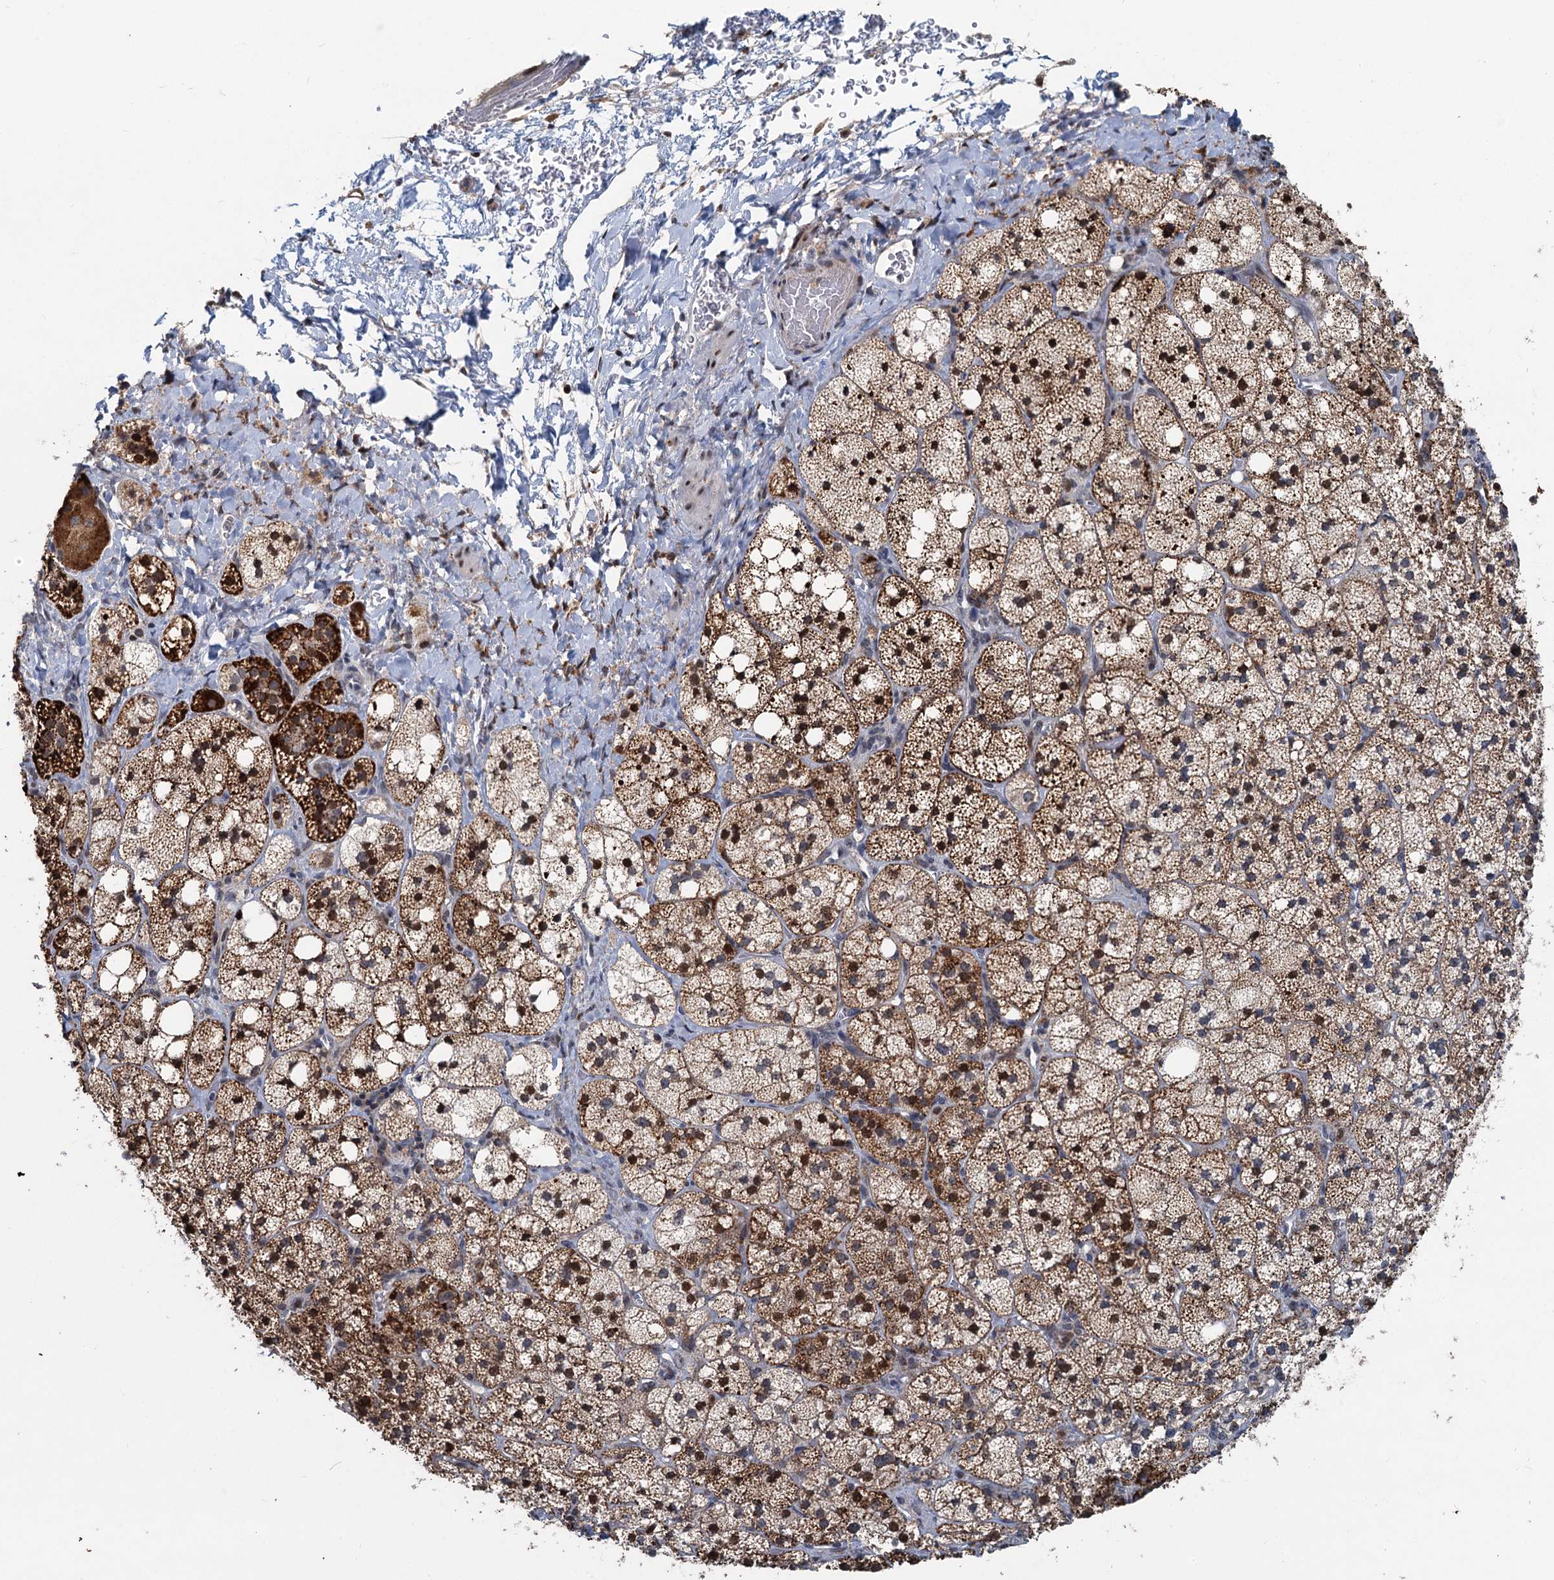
{"staining": {"intensity": "strong", "quantity": "25%-75%", "location": "cytoplasmic/membranous,nuclear"}, "tissue": "adrenal gland", "cell_type": "Glandular cells", "image_type": "normal", "snomed": [{"axis": "morphology", "description": "Normal tissue, NOS"}, {"axis": "topography", "description": "Adrenal gland"}], "caption": "Human adrenal gland stained for a protein (brown) reveals strong cytoplasmic/membranous,nuclear positive staining in approximately 25%-75% of glandular cells.", "gene": "RITA1", "patient": {"sex": "male", "age": 61}}